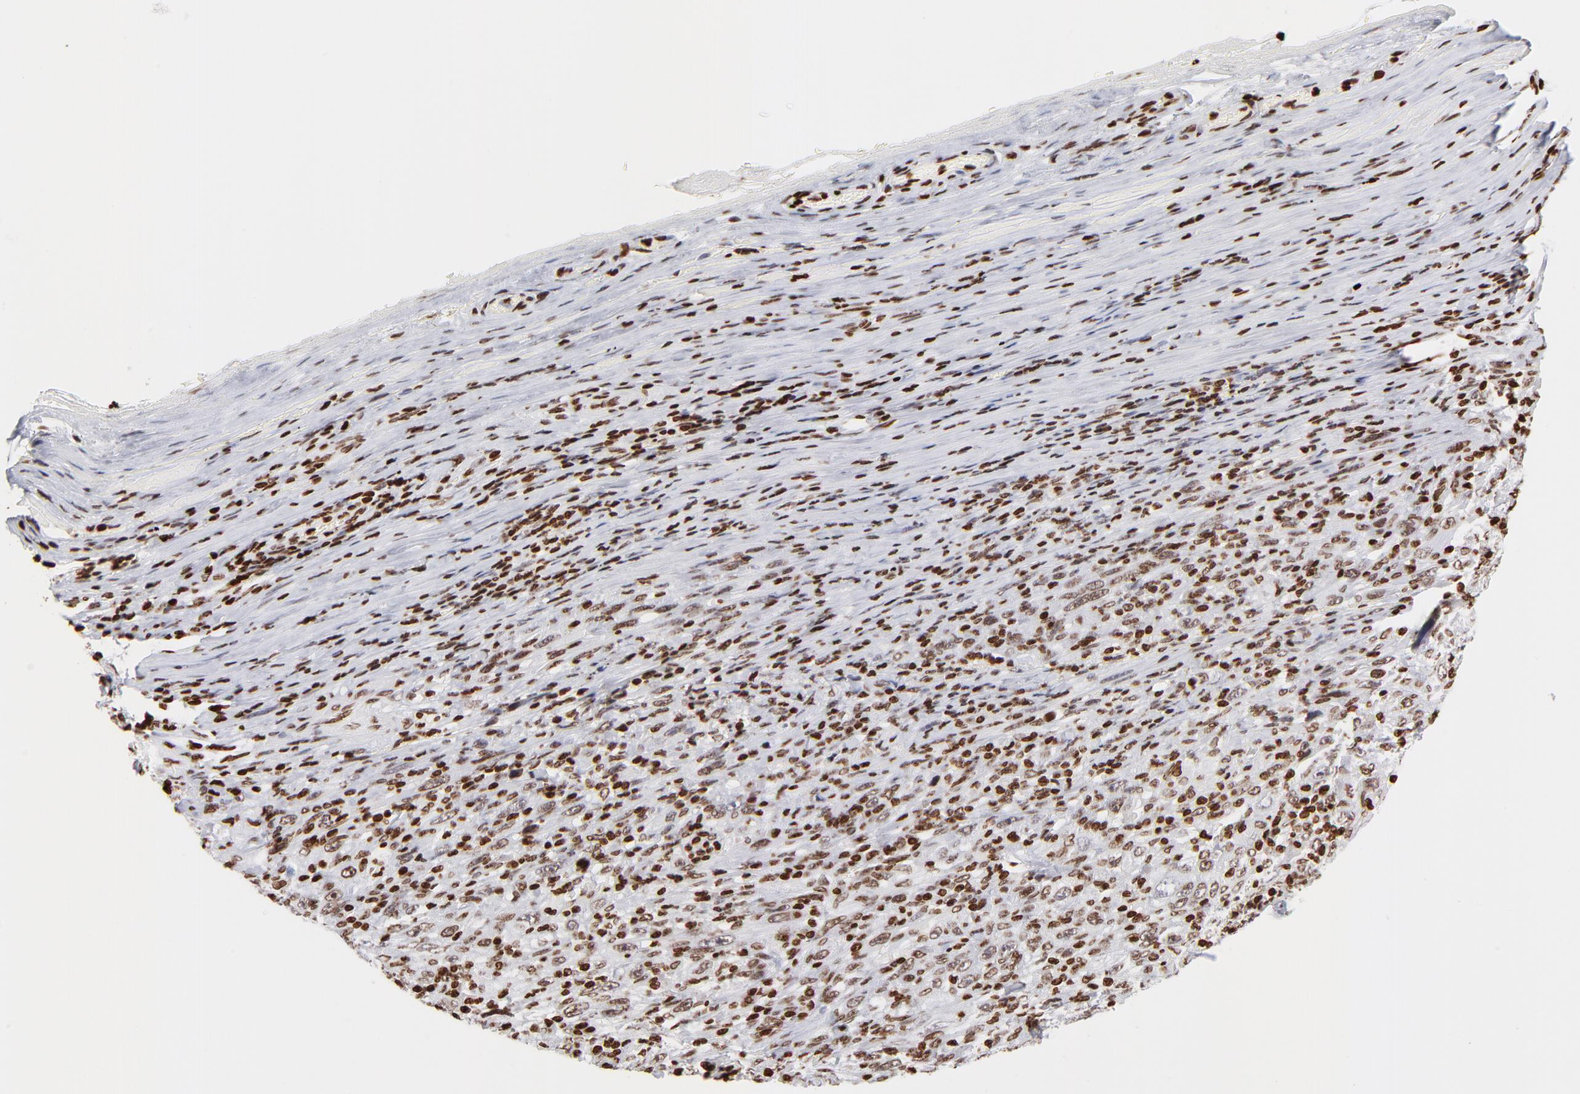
{"staining": {"intensity": "moderate", "quantity": ">75%", "location": "nuclear"}, "tissue": "melanoma", "cell_type": "Tumor cells", "image_type": "cancer", "snomed": [{"axis": "morphology", "description": "Malignant melanoma, Metastatic site"}, {"axis": "topography", "description": "Skin"}], "caption": "This micrograph reveals IHC staining of human melanoma, with medium moderate nuclear positivity in about >75% of tumor cells.", "gene": "RTL4", "patient": {"sex": "female", "age": 56}}